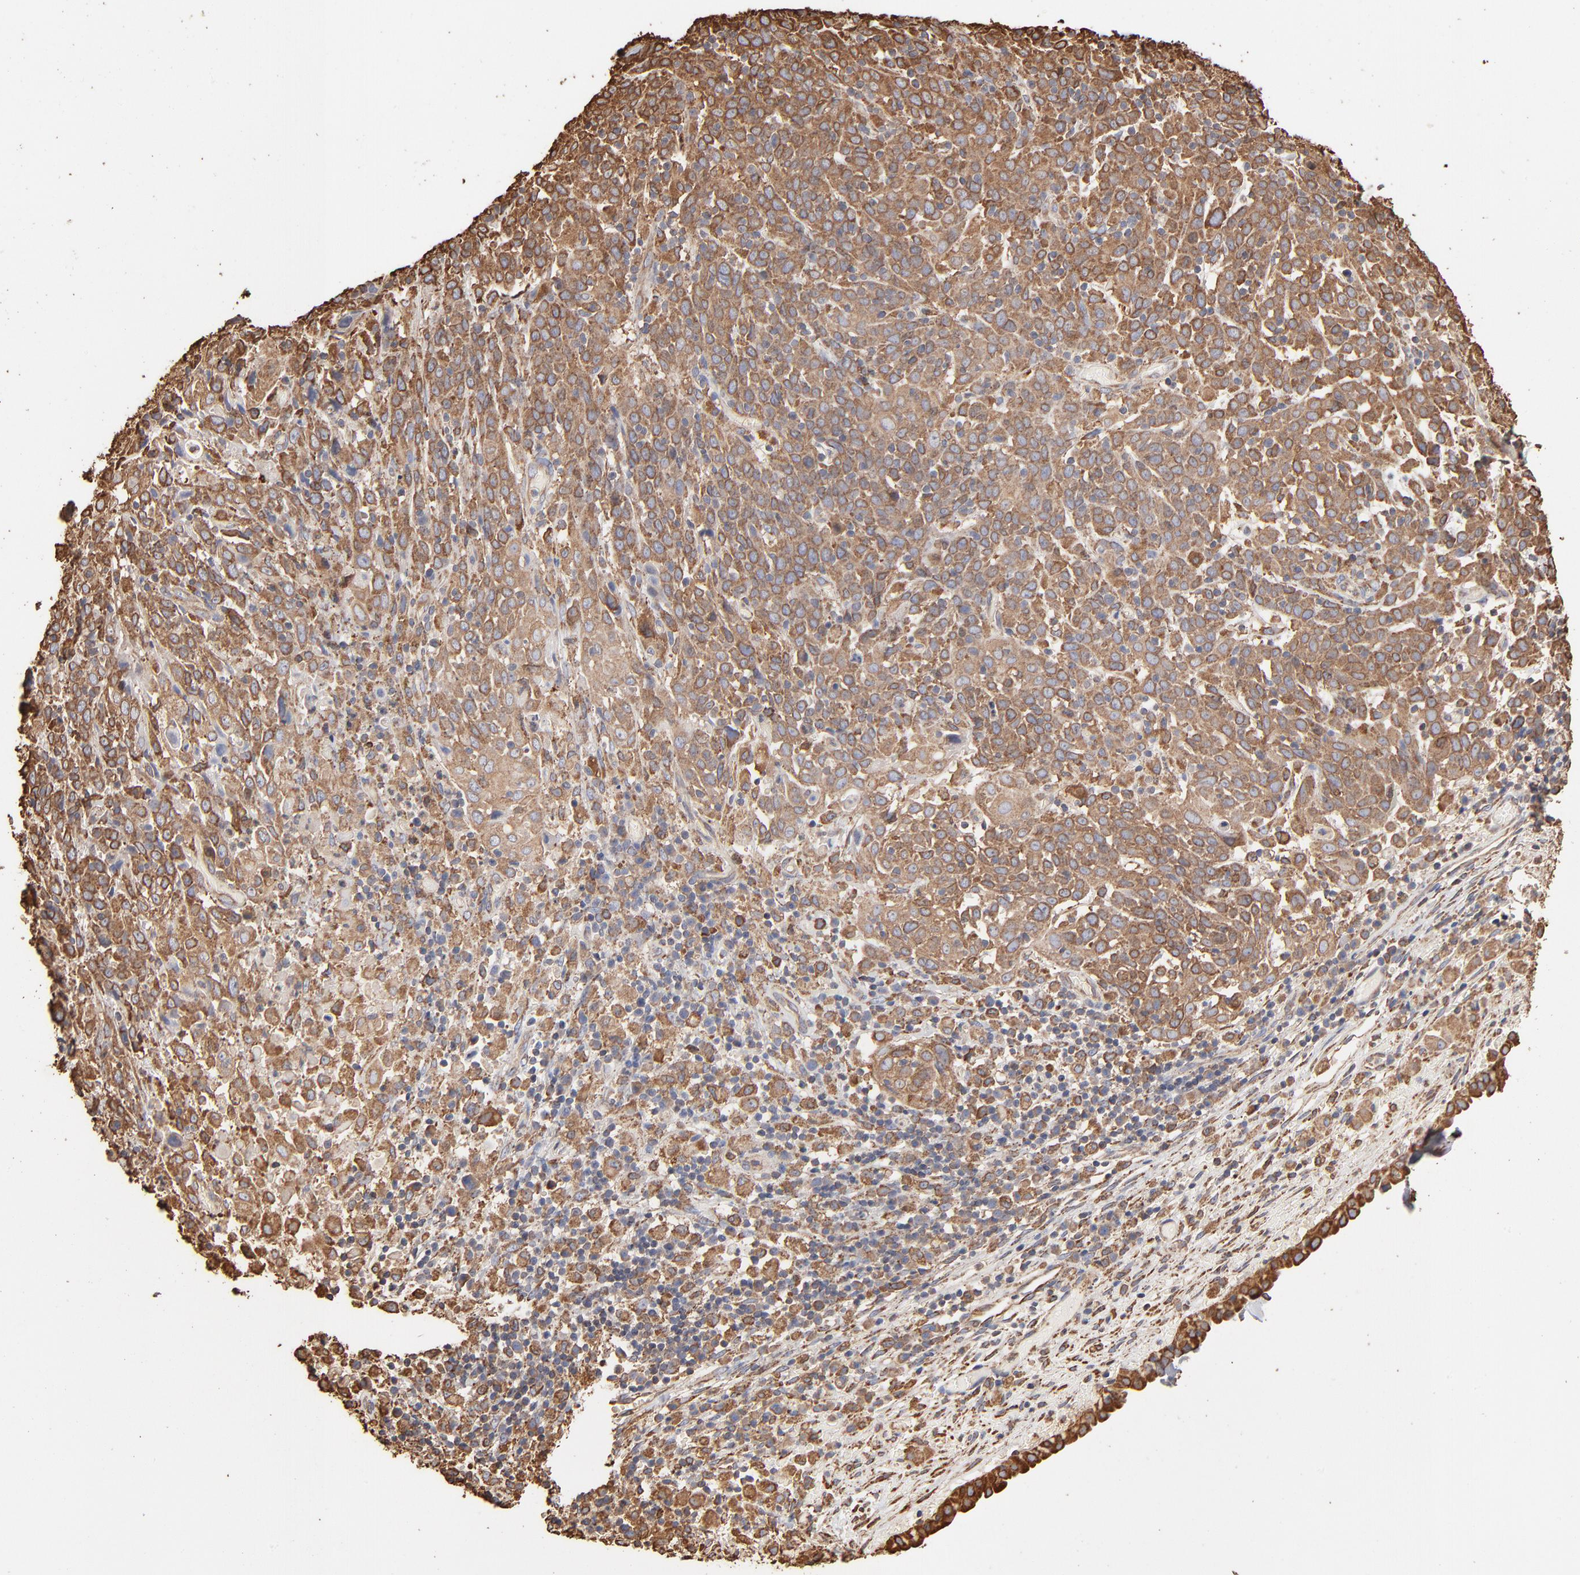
{"staining": {"intensity": "moderate", "quantity": ">75%", "location": "cytoplasmic/membranous"}, "tissue": "cervical cancer", "cell_type": "Tumor cells", "image_type": "cancer", "snomed": [{"axis": "morphology", "description": "Normal tissue, NOS"}, {"axis": "morphology", "description": "Squamous cell carcinoma, NOS"}, {"axis": "topography", "description": "Cervix"}], "caption": "Cervical cancer (squamous cell carcinoma) stained with a protein marker demonstrates moderate staining in tumor cells.", "gene": "PDIA3", "patient": {"sex": "female", "age": 67}}